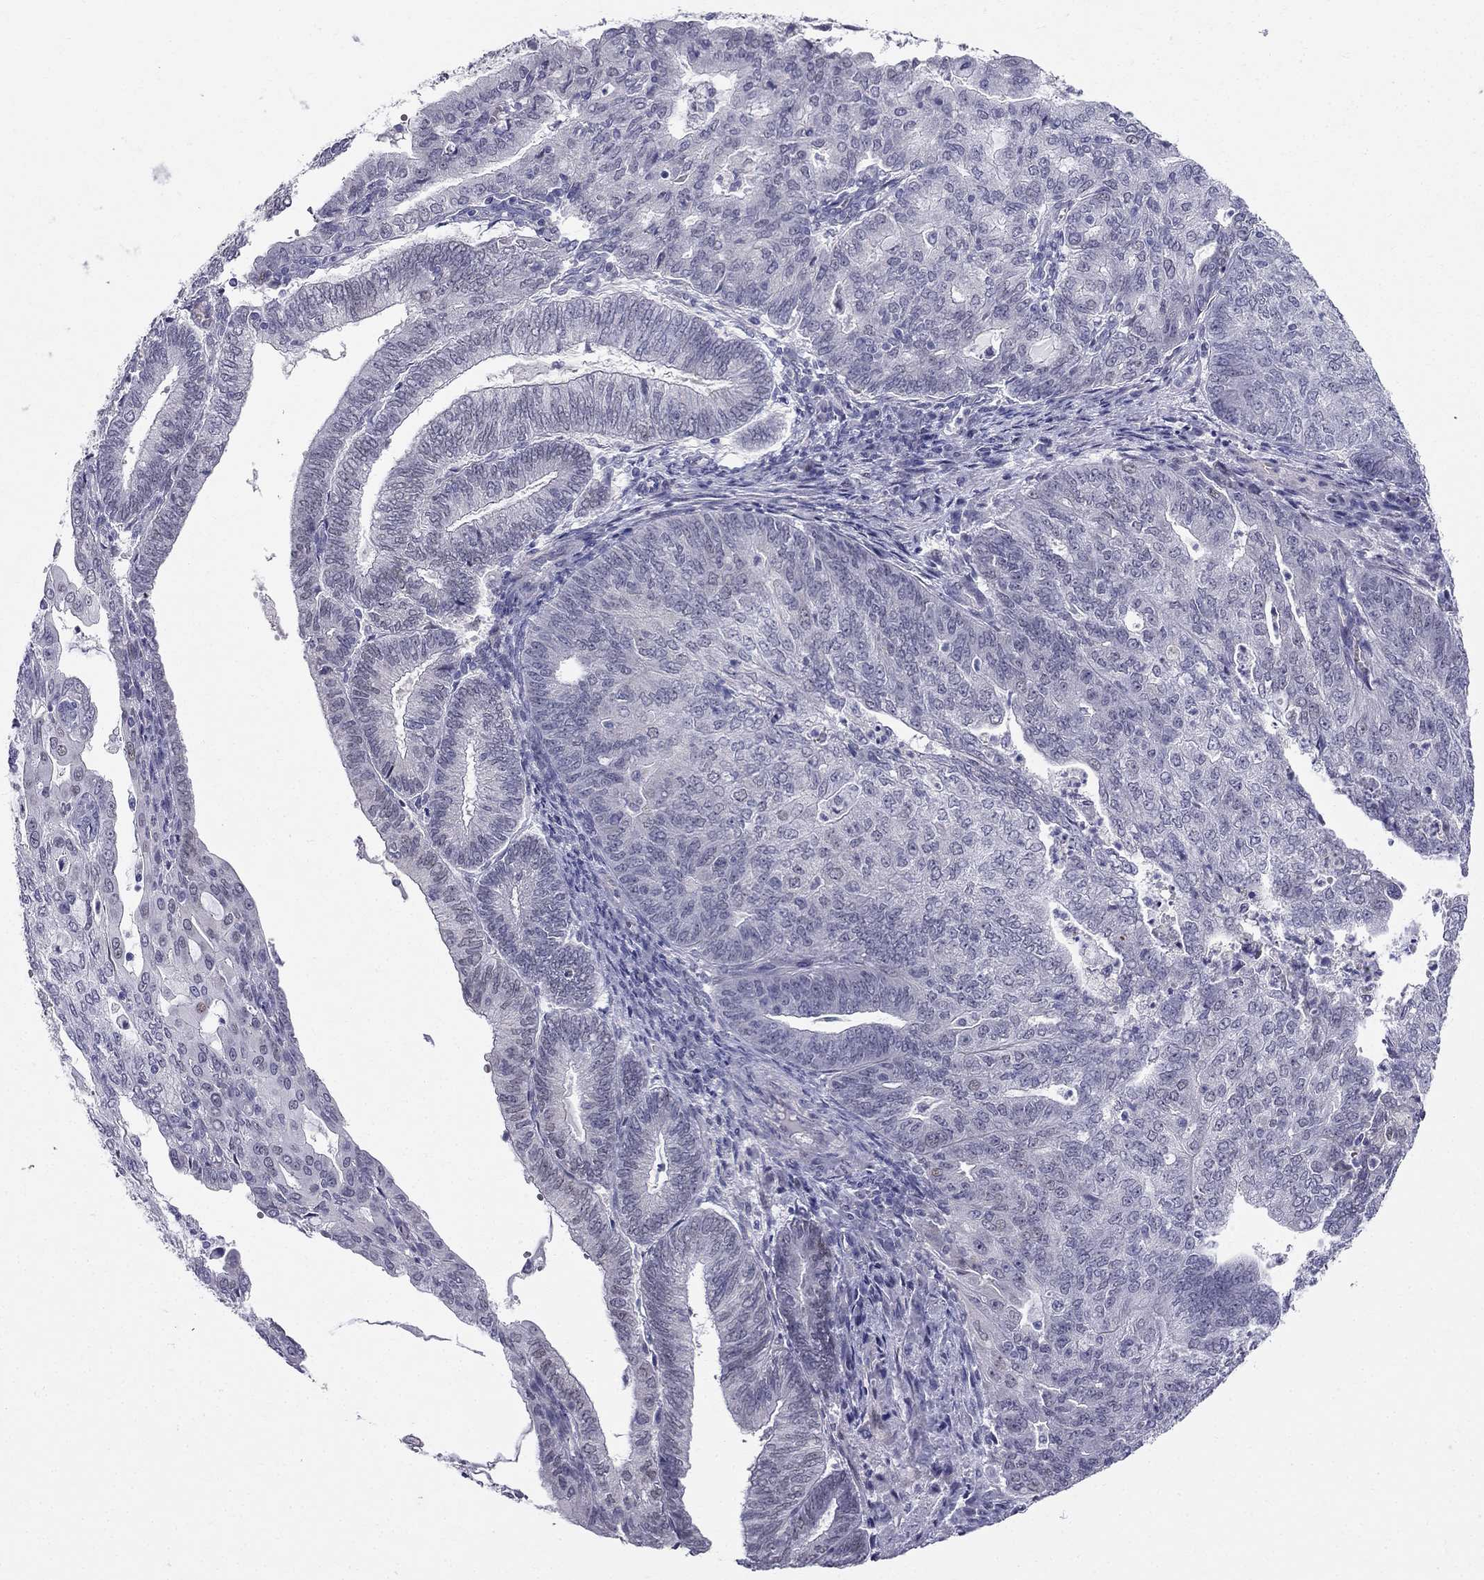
{"staining": {"intensity": "weak", "quantity": "<25%", "location": "nuclear"}, "tissue": "endometrial cancer", "cell_type": "Tumor cells", "image_type": "cancer", "snomed": [{"axis": "morphology", "description": "Adenocarcinoma, NOS"}, {"axis": "topography", "description": "Endometrium"}], "caption": "Tumor cells show no significant protein expression in endometrial adenocarcinoma.", "gene": "BAG5", "patient": {"sex": "female", "age": 82}}